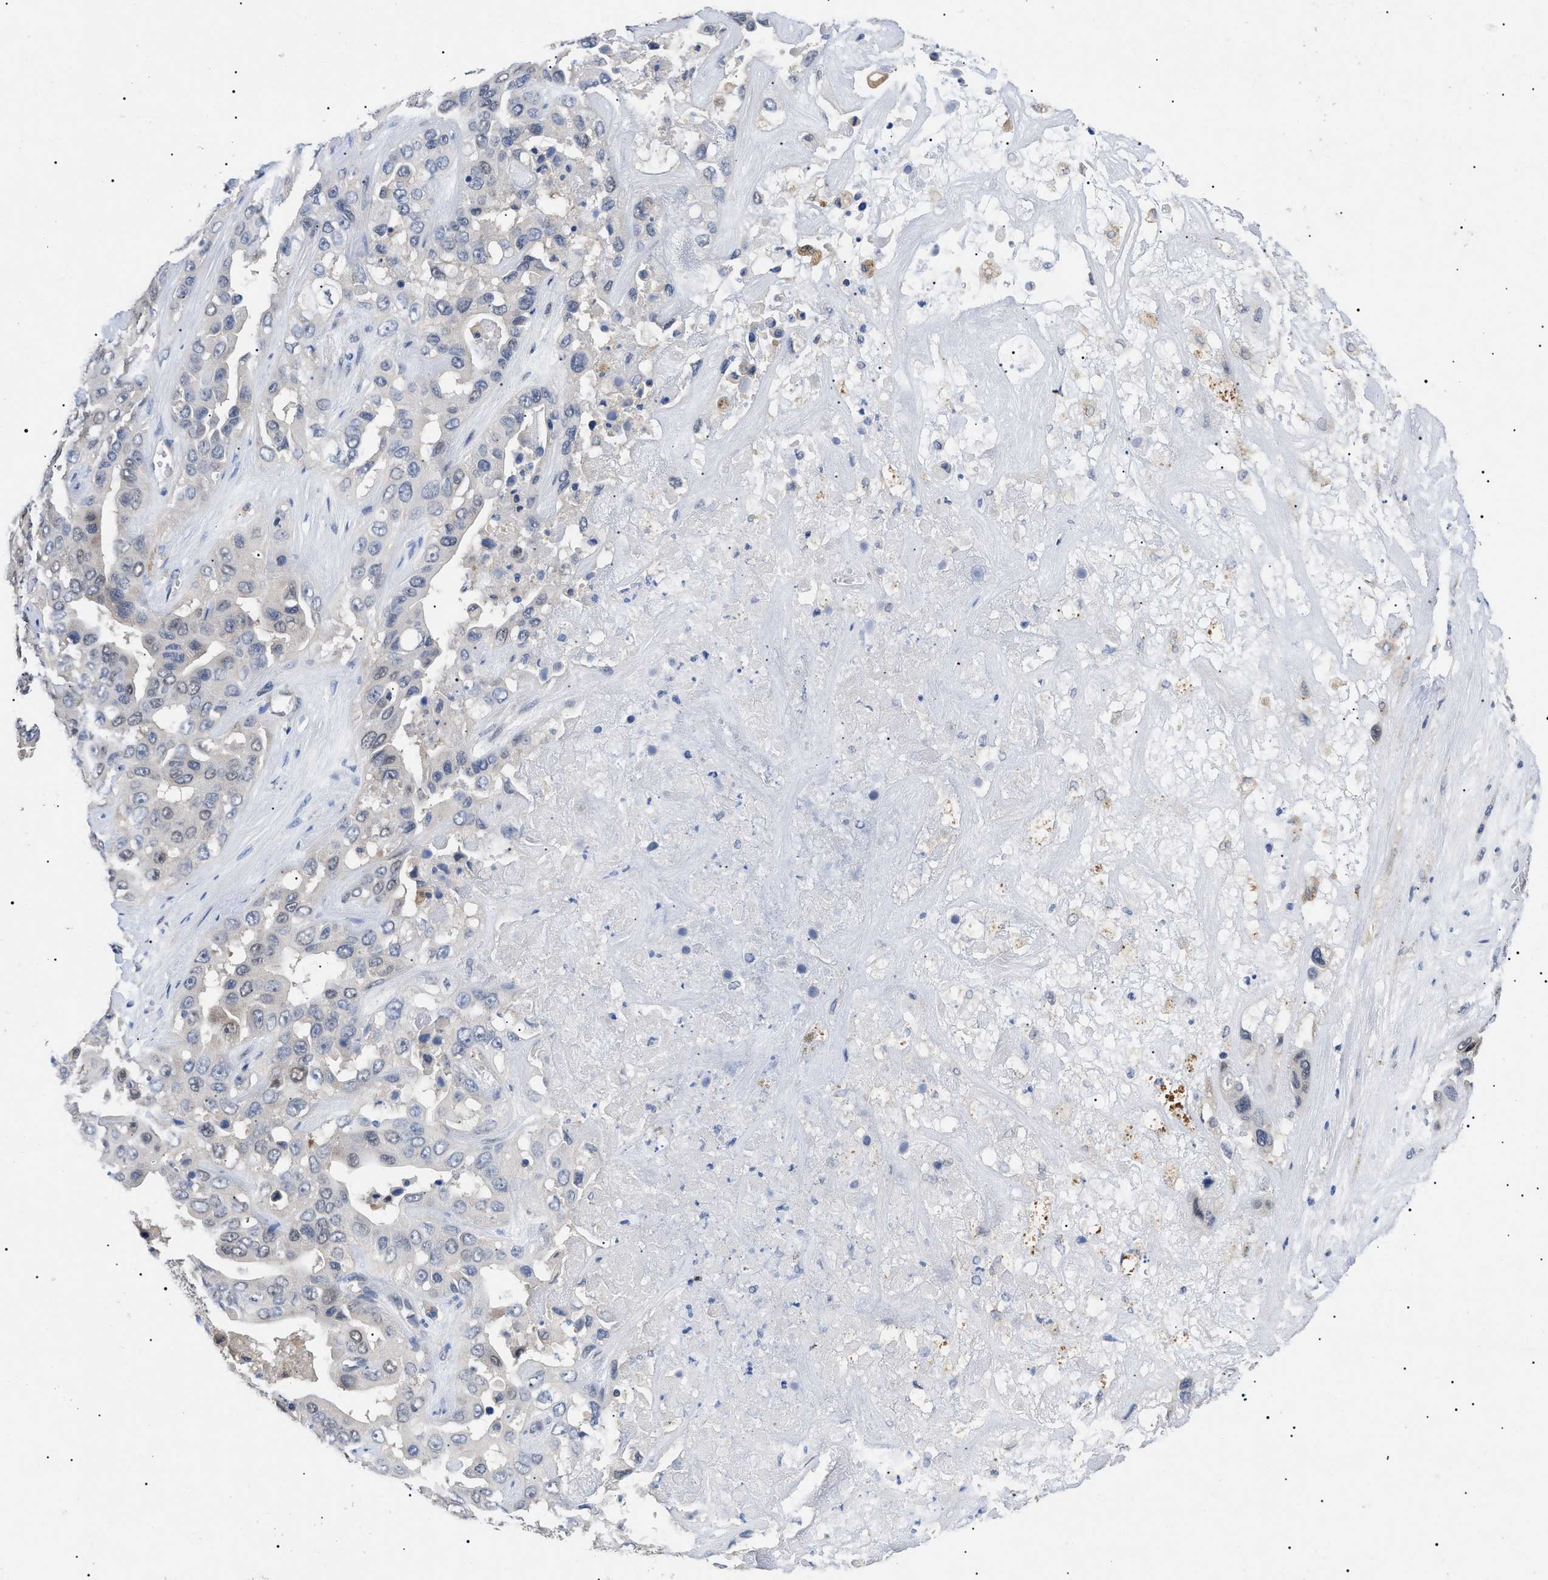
{"staining": {"intensity": "weak", "quantity": "<25%", "location": "nuclear"}, "tissue": "liver cancer", "cell_type": "Tumor cells", "image_type": "cancer", "snomed": [{"axis": "morphology", "description": "Cholangiocarcinoma"}, {"axis": "topography", "description": "Liver"}], "caption": "Human liver cancer stained for a protein using immunohistochemistry (IHC) reveals no expression in tumor cells.", "gene": "GARRE1", "patient": {"sex": "female", "age": 52}}